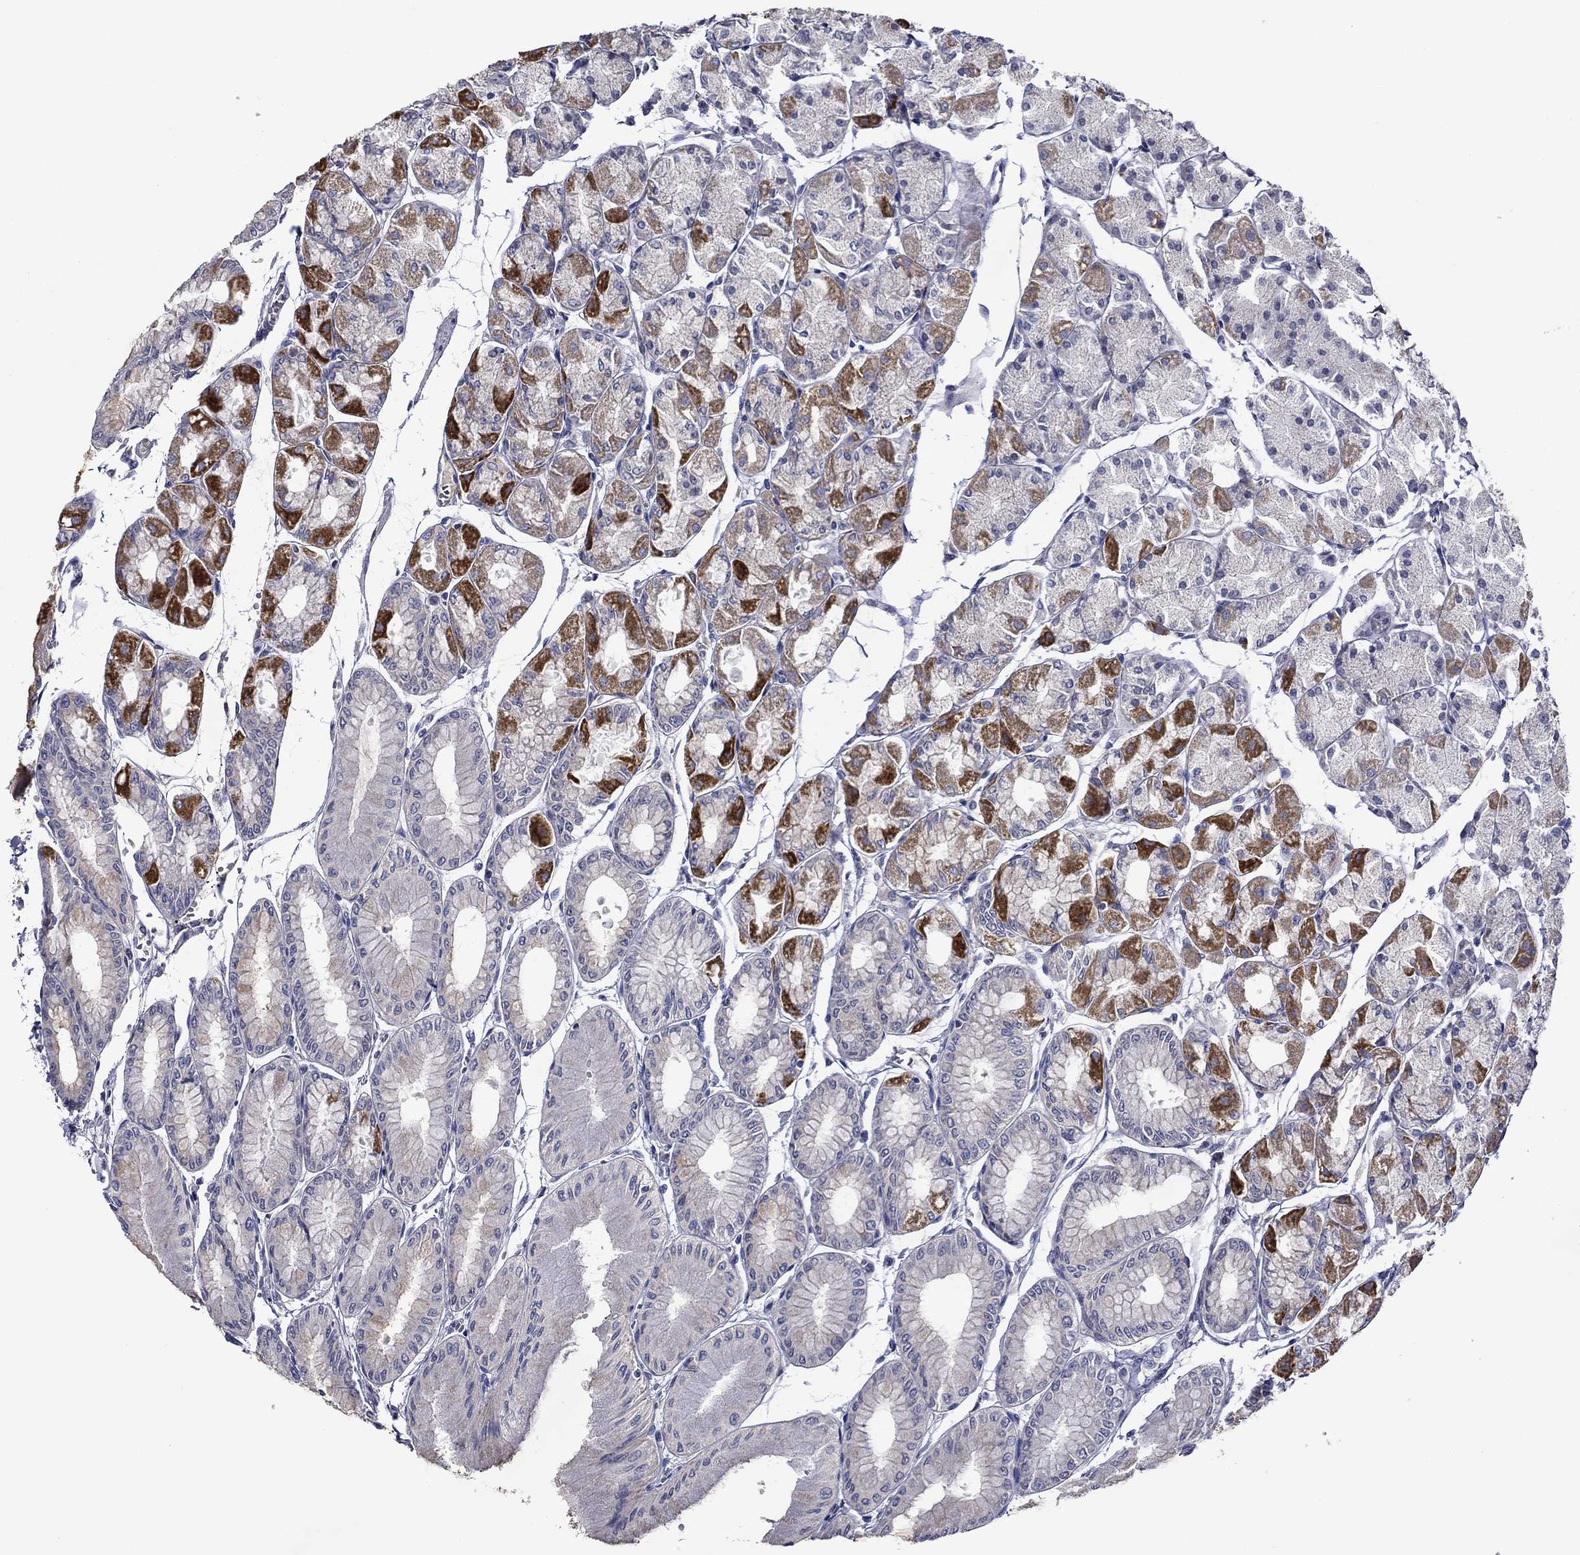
{"staining": {"intensity": "strong", "quantity": "<25%", "location": "cytoplasmic/membranous"}, "tissue": "stomach", "cell_type": "Glandular cells", "image_type": "normal", "snomed": [{"axis": "morphology", "description": "Normal tissue, NOS"}, {"axis": "topography", "description": "Stomach, upper"}], "caption": "This is a micrograph of immunohistochemistry (IHC) staining of unremarkable stomach, which shows strong staining in the cytoplasmic/membranous of glandular cells.", "gene": "SPATA7", "patient": {"sex": "male", "age": 60}}